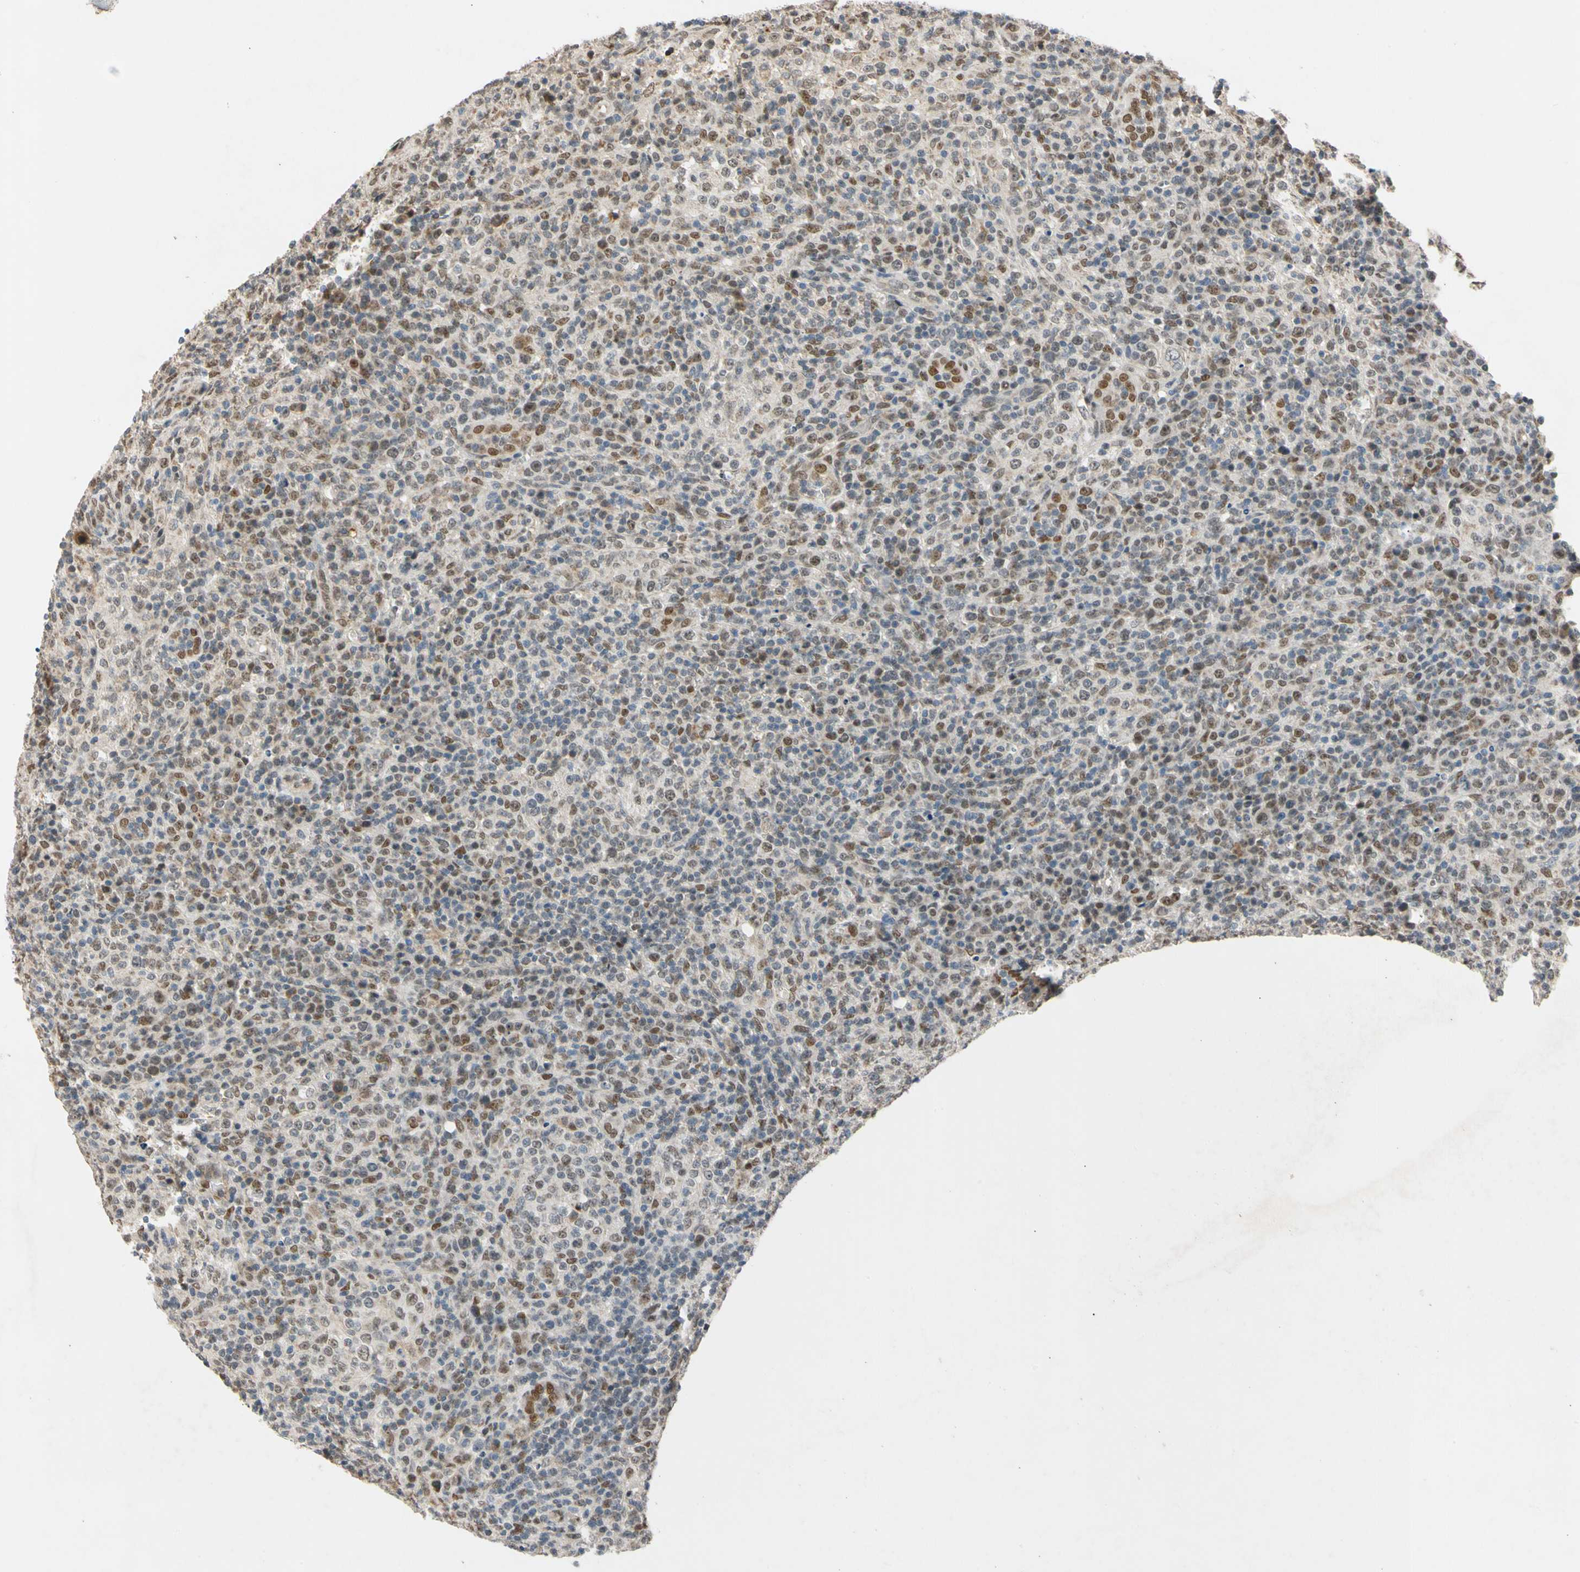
{"staining": {"intensity": "moderate", "quantity": "<25%", "location": "nuclear"}, "tissue": "lymphoma", "cell_type": "Tumor cells", "image_type": "cancer", "snomed": [{"axis": "morphology", "description": "Malignant lymphoma, non-Hodgkin's type, High grade"}, {"axis": "topography", "description": "Lymph node"}], "caption": "Lymphoma was stained to show a protein in brown. There is low levels of moderate nuclear expression in approximately <25% of tumor cells.", "gene": "RIOX2", "patient": {"sex": "female", "age": 76}}